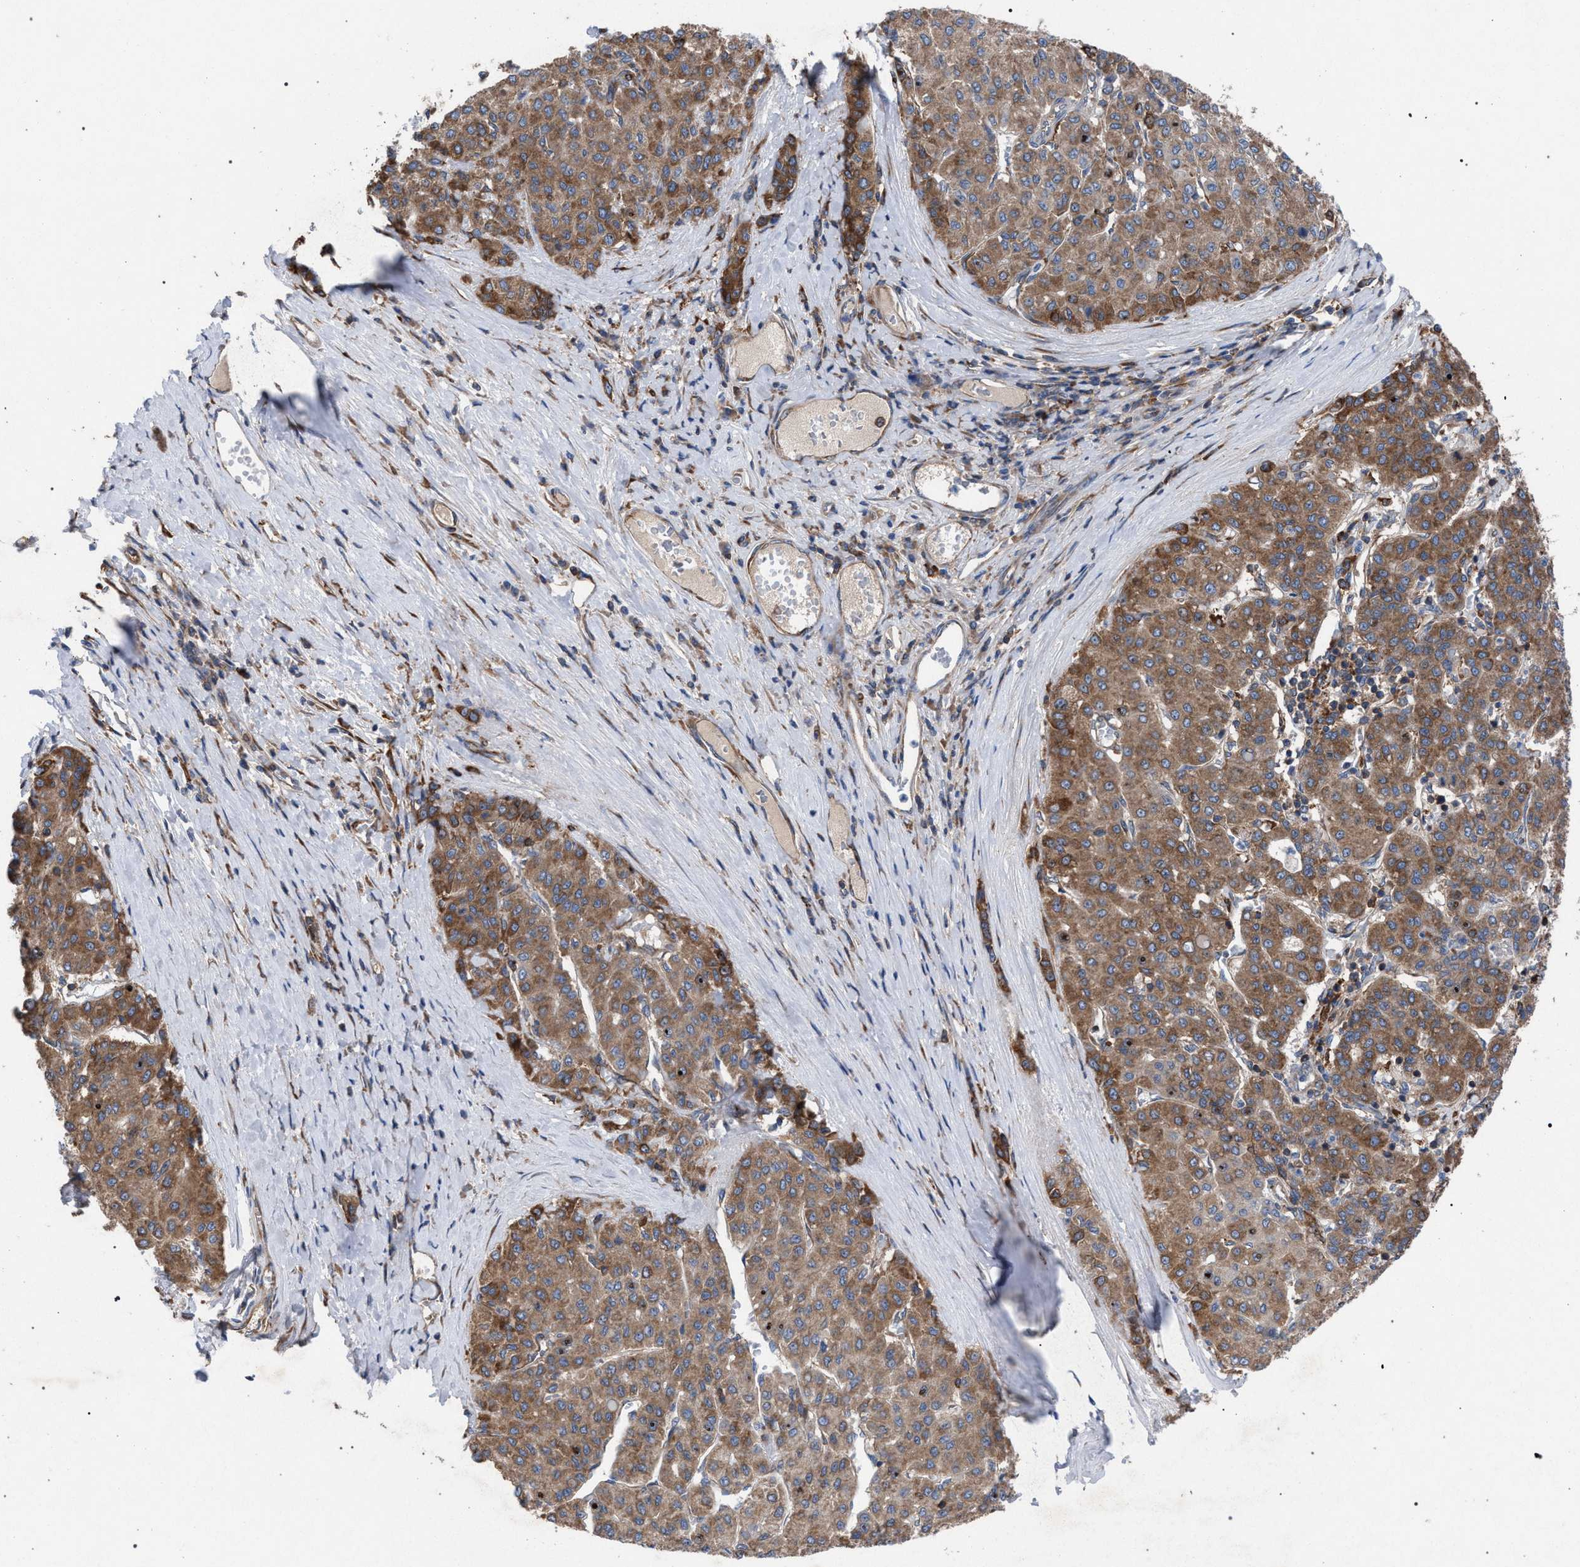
{"staining": {"intensity": "moderate", "quantity": ">75%", "location": "cytoplasmic/membranous"}, "tissue": "liver cancer", "cell_type": "Tumor cells", "image_type": "cancer", "snomed": [{"axis": "morphology", "description": "Carcinoma, Hepatocellular, NOS"}, {"axis": "topography", "description": "Liver"}], "caption": "Immunohistochemistry (IHC) photomicrograph of neoplastic tissue: liver cancer stained using immunohistochemistry (IHC) reveals medium levels of moderate protein expression localized specifically in the cytoplasmic/membranous of tumor cells, appearing as a cytoplasmic/membranous brown color.", "gene": "CDR2L", "patient": {"sex": "male", "age": 65}}